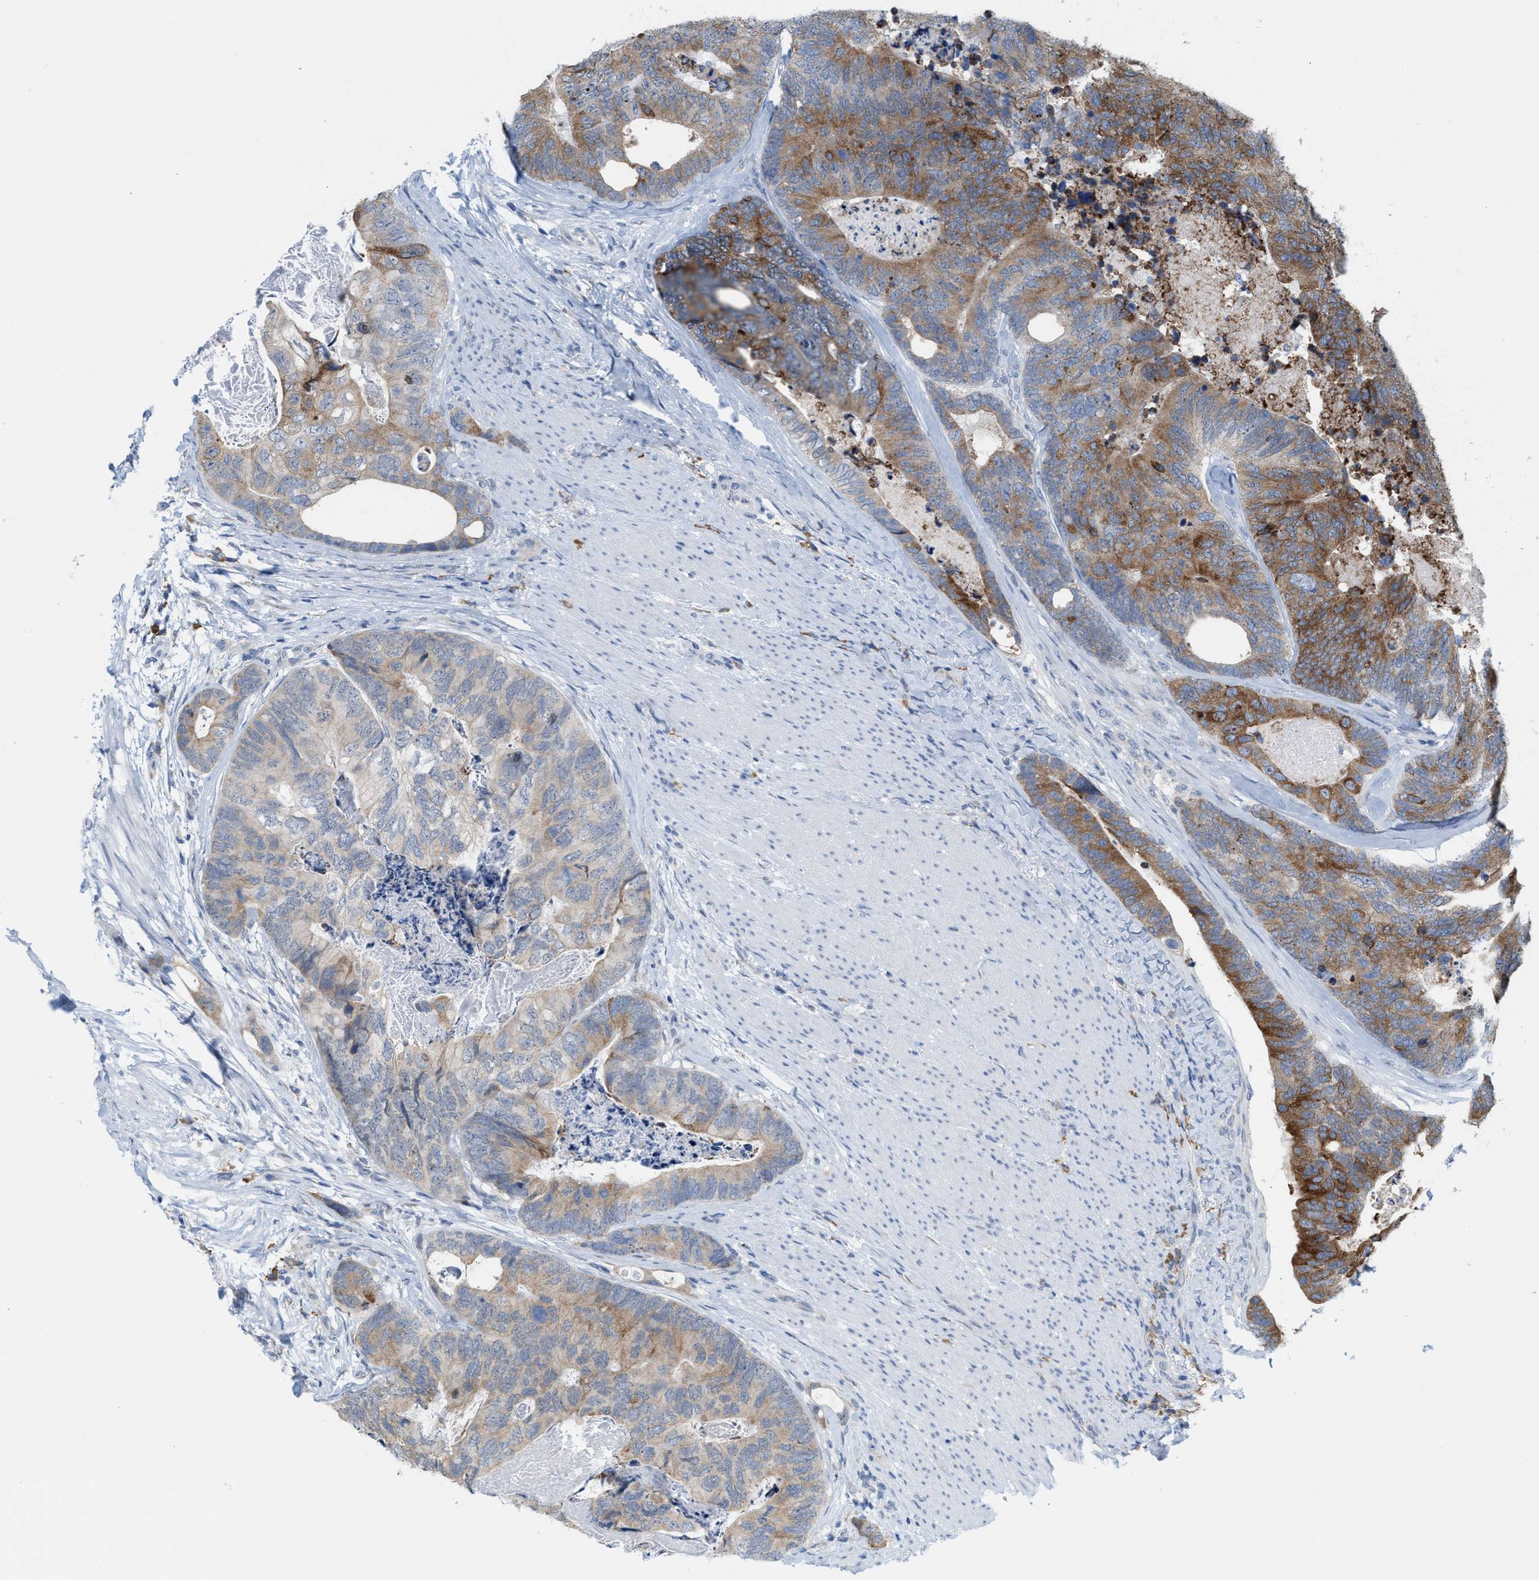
{"staining": {"intensity": "moderate", "quantity": ">75%", "location": "cytoplasmic/membranous"}, "tissue": "colorectal cancer", "cell_type": "Tumor cells", "image_type": "cancer", "snomed": [{"axis": "morphology", "description": "Adenocarcinoma, NOS"}, {"axis": "topography", "description": "Colon"}], "caption": "The histopathology image displays immunohistochemical staining of colorectal cancer. There is moderate cytoplasmic/membranous expression is present in approximately >75% of tumor cells. Using DAB (brown) and hematoxylin (blue) stains, captured at high magnification using brightfield microscopy.", "gene": "KIFC3", "patient": {"sex": "female", "age": 67}}